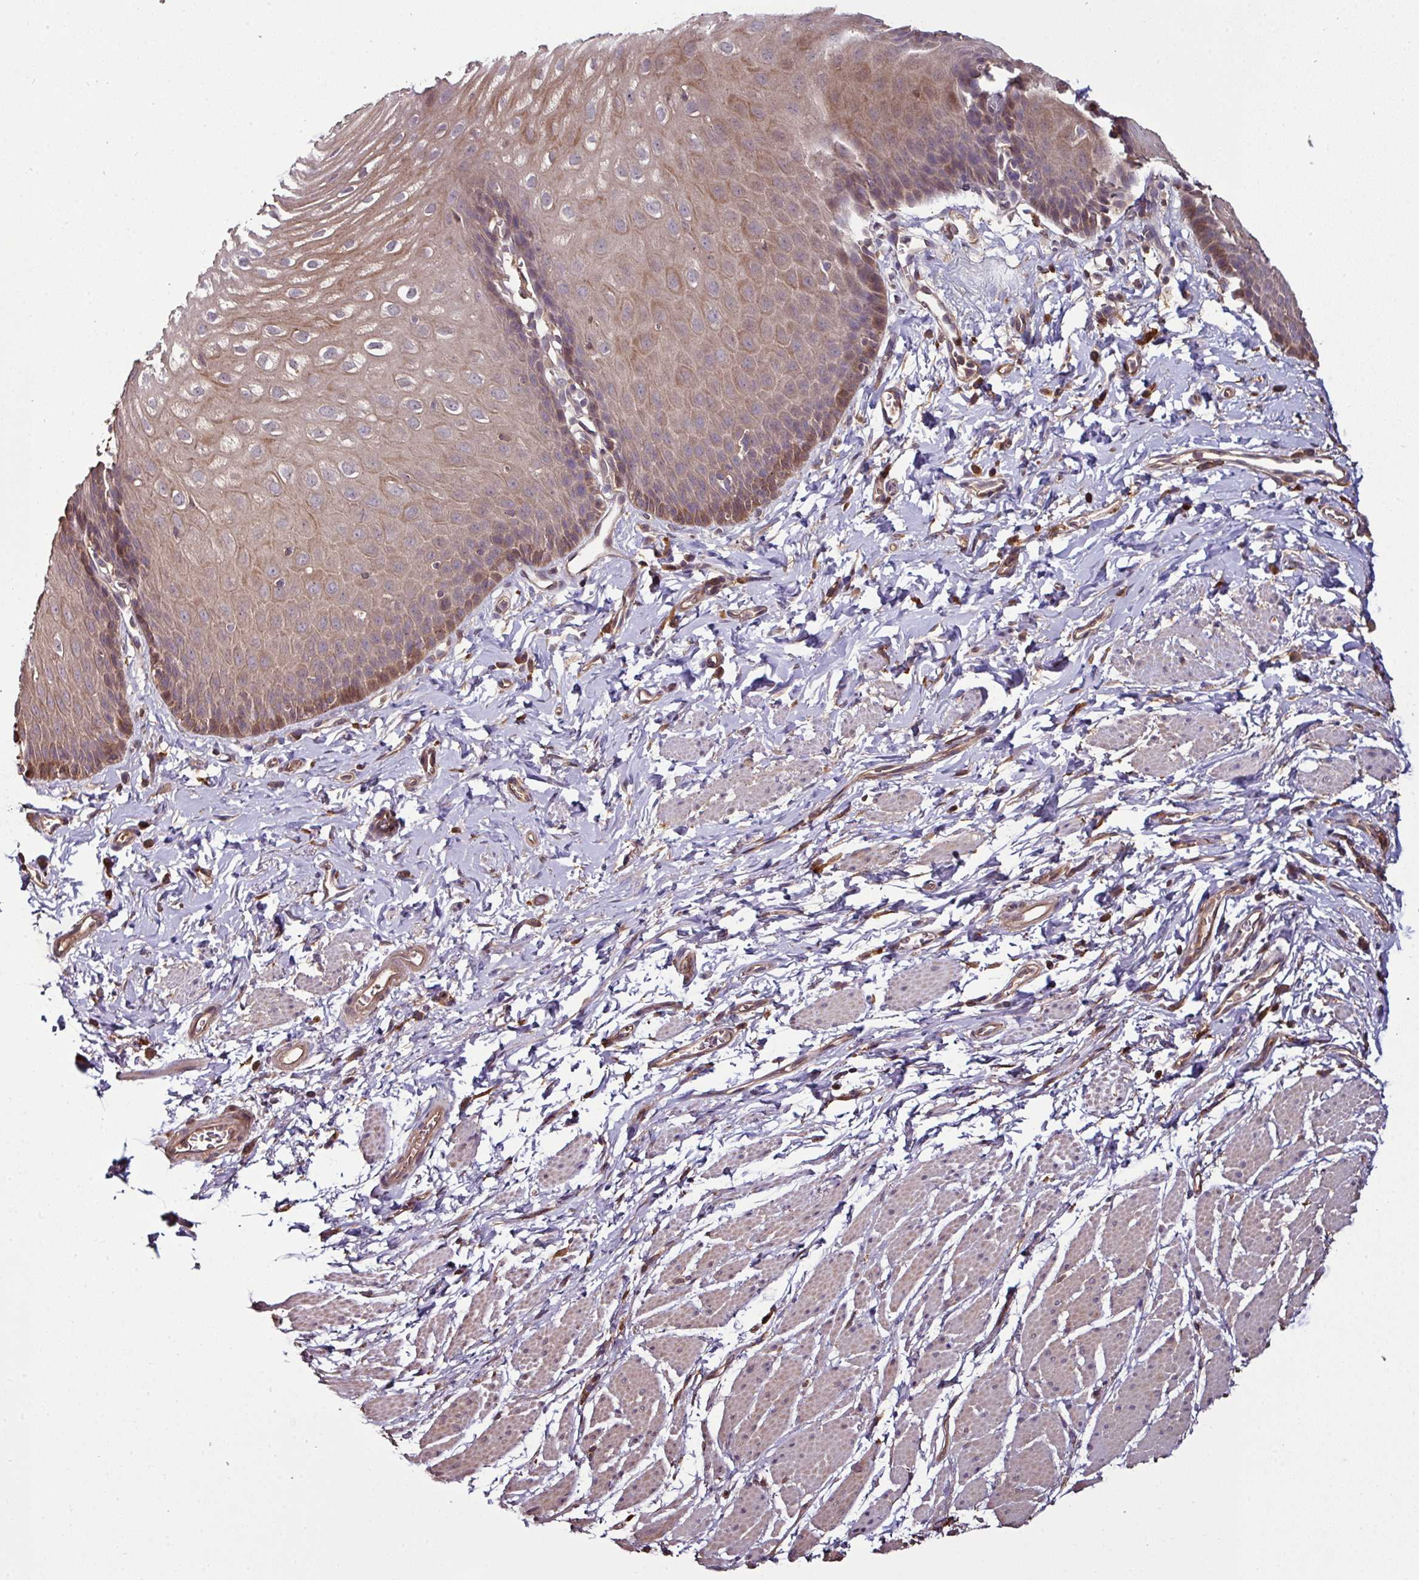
{"staining": {"intensity": "moderate", "quantity": "25%-75%", "location": "cytoplasmic/membranous"}, "tissue": "esophagus", "cell_type": "Squamous epithelial cells", "image_type": "normal", "snomed": [{"axis": "morphology", "description": "Normal tissue, NOS"}, {"axis": "topography", "description": "Esophagus"}], "caption": "The image shows staining of benign esophagus, revealing moderate cytoplasmic/membranous protein positivity (brown color) within squamous epithelial cells. (Stains: DAB in brown, nuclei in blue, Microscopy: brightfield microscopy at high magnification).", "gene": "GNPDA1", "patient": {"sex": "male", "age": 70}}